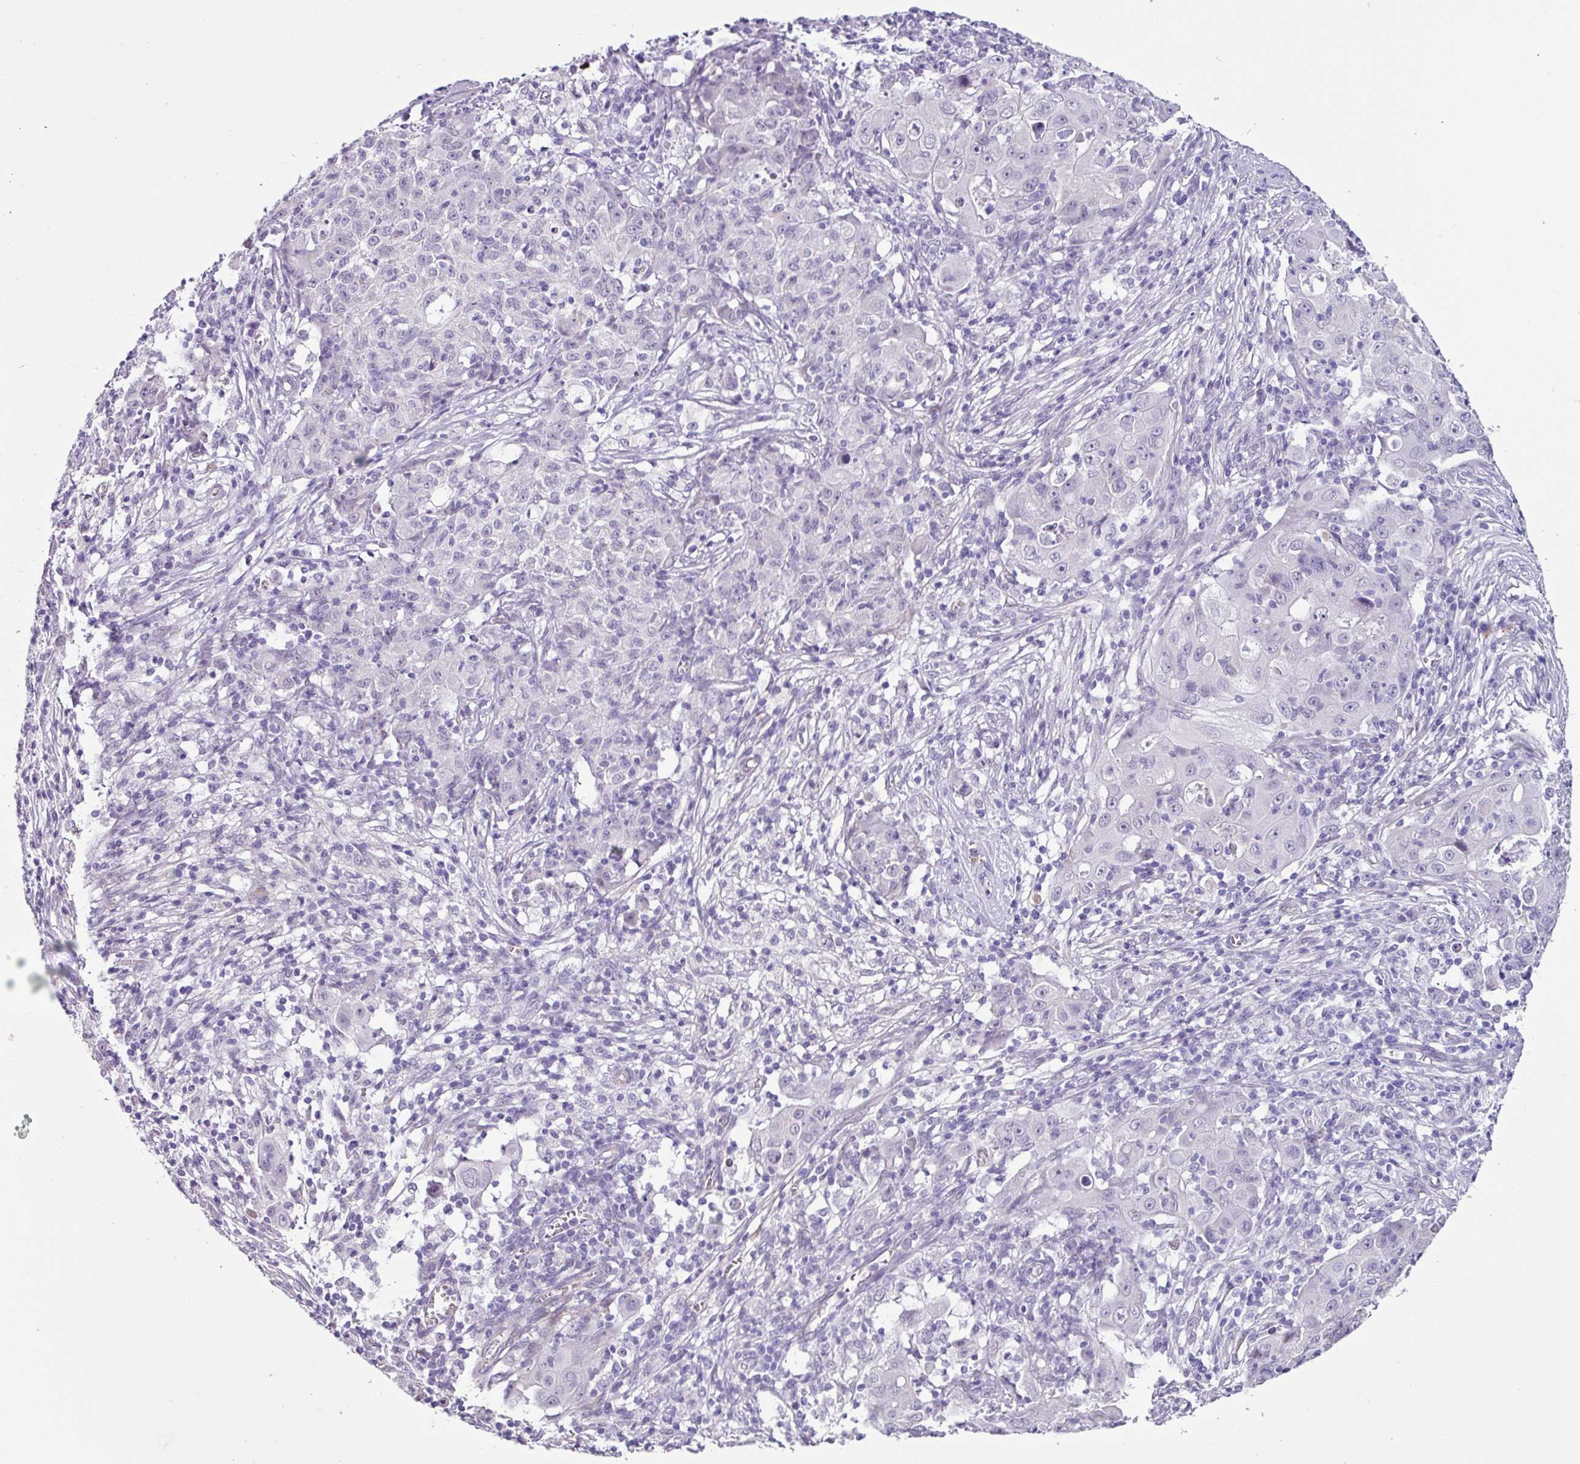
{"staining": {"intensity": "negative", "quantity": "none", "location": "none"}, "tissue": "ovarian cancer", "cell_type": "Tumor cells", "image_type": "cancer", "snomed": [{"axis": "morphology", "description": "Carcinoma, endometroid"}, {"axis": "topography", "description": "Ovary"}], "caption": "Immunohistochemical staining of ovarian endometroid carcinoma reveals no significant expression in tumor cells.", "gene": "OTX1", "patient": {"sex": "female", "age": 42}}